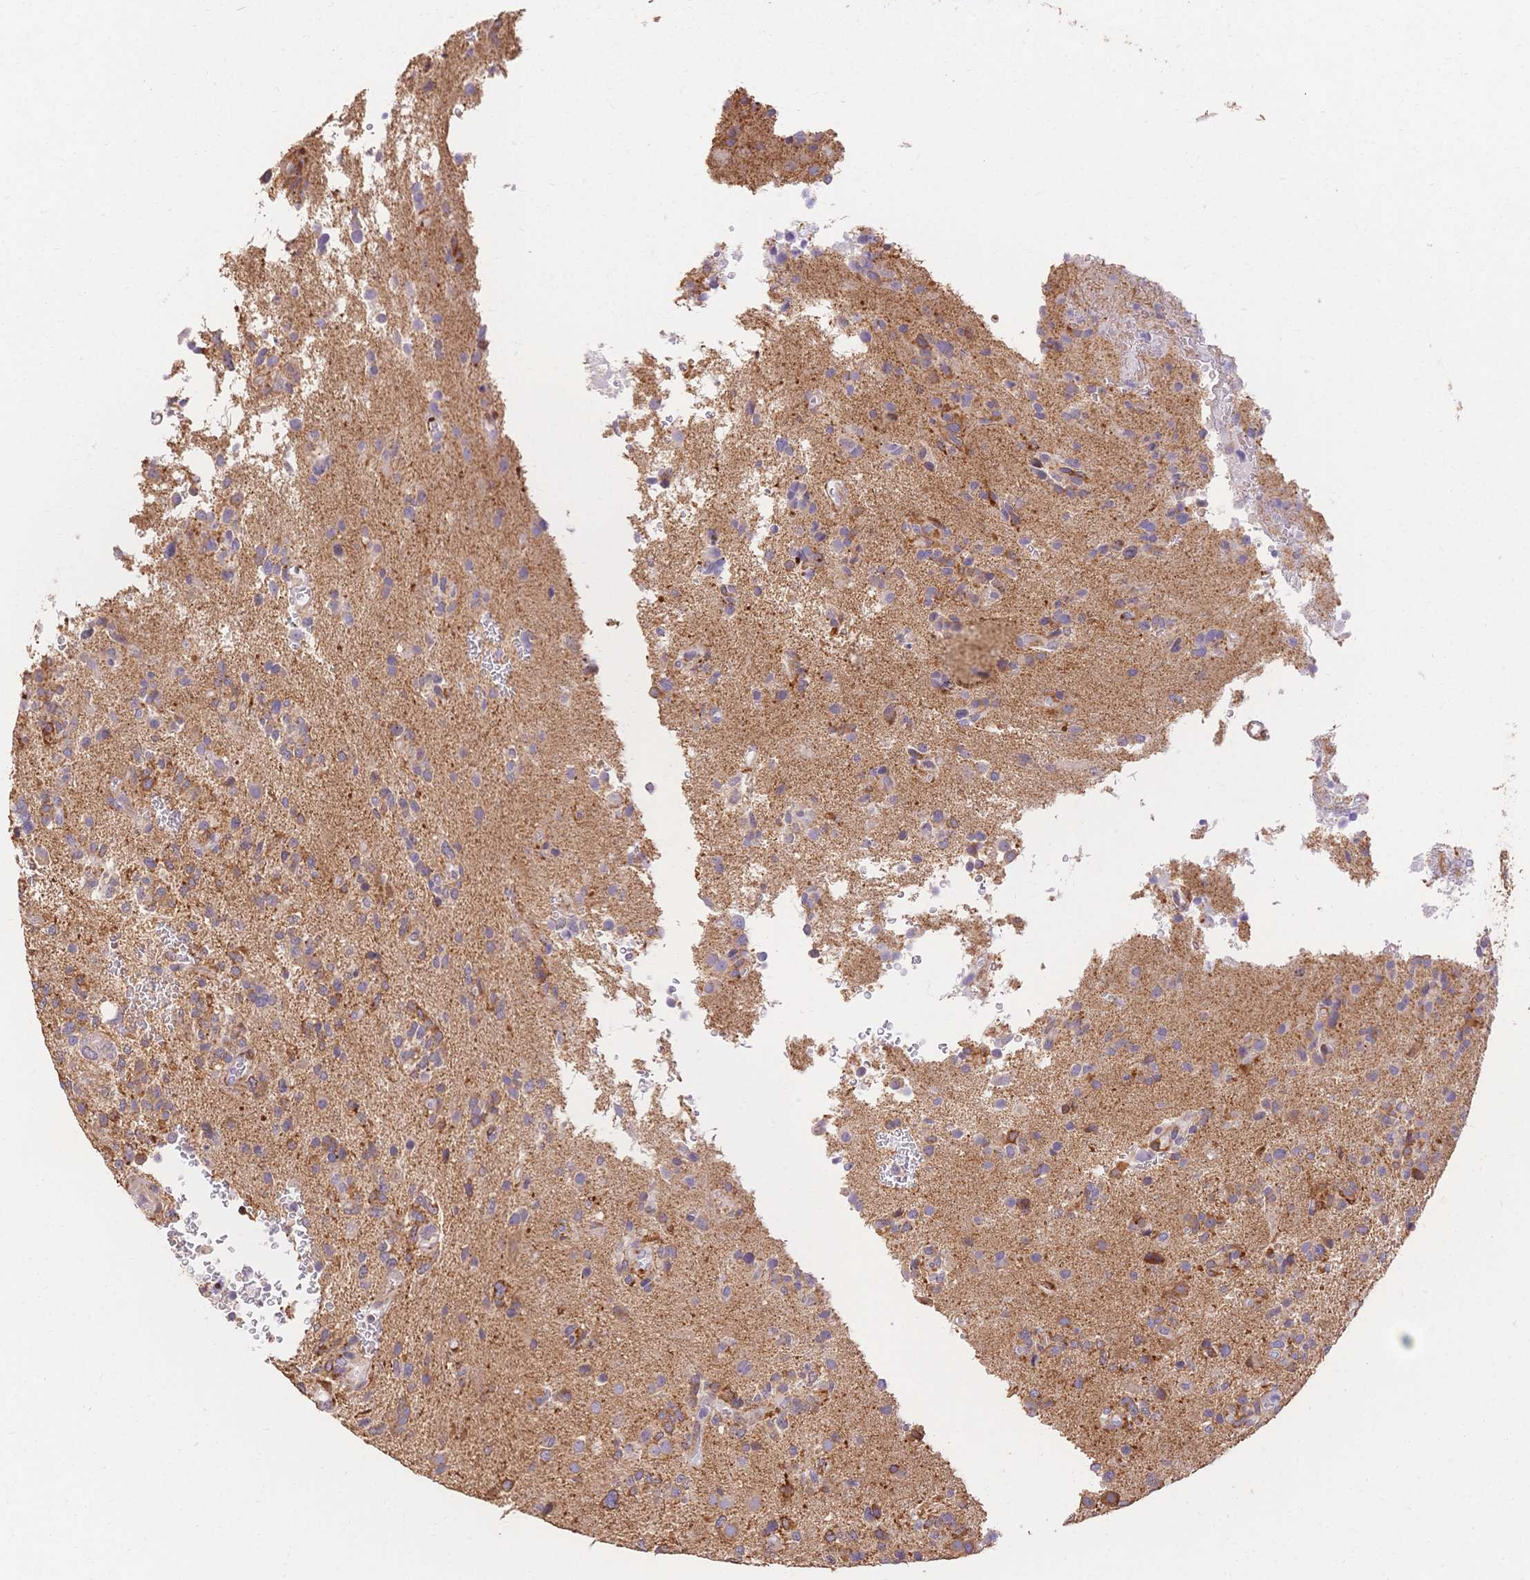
{"staining": {"intensity": "moderate", "quantity": "<25%", "location": "cytoplasmic/membranous"}, "tissue": "glioma", "cell_type": "Tumor cells", "image_type": "cancer", "snomed": [{"axis": "morphology", "description": "Glioma, malignant, High grade"}, {"axis": "topography", "description": "Brain"}], "caption": "Immunohistochemical staining of glioma displays moderate cytoplasmic/membranous protein expression in about <25% of tumor cells.", "gene": "HS3ST5", "patient": {"sex": "female", "age": 71}}